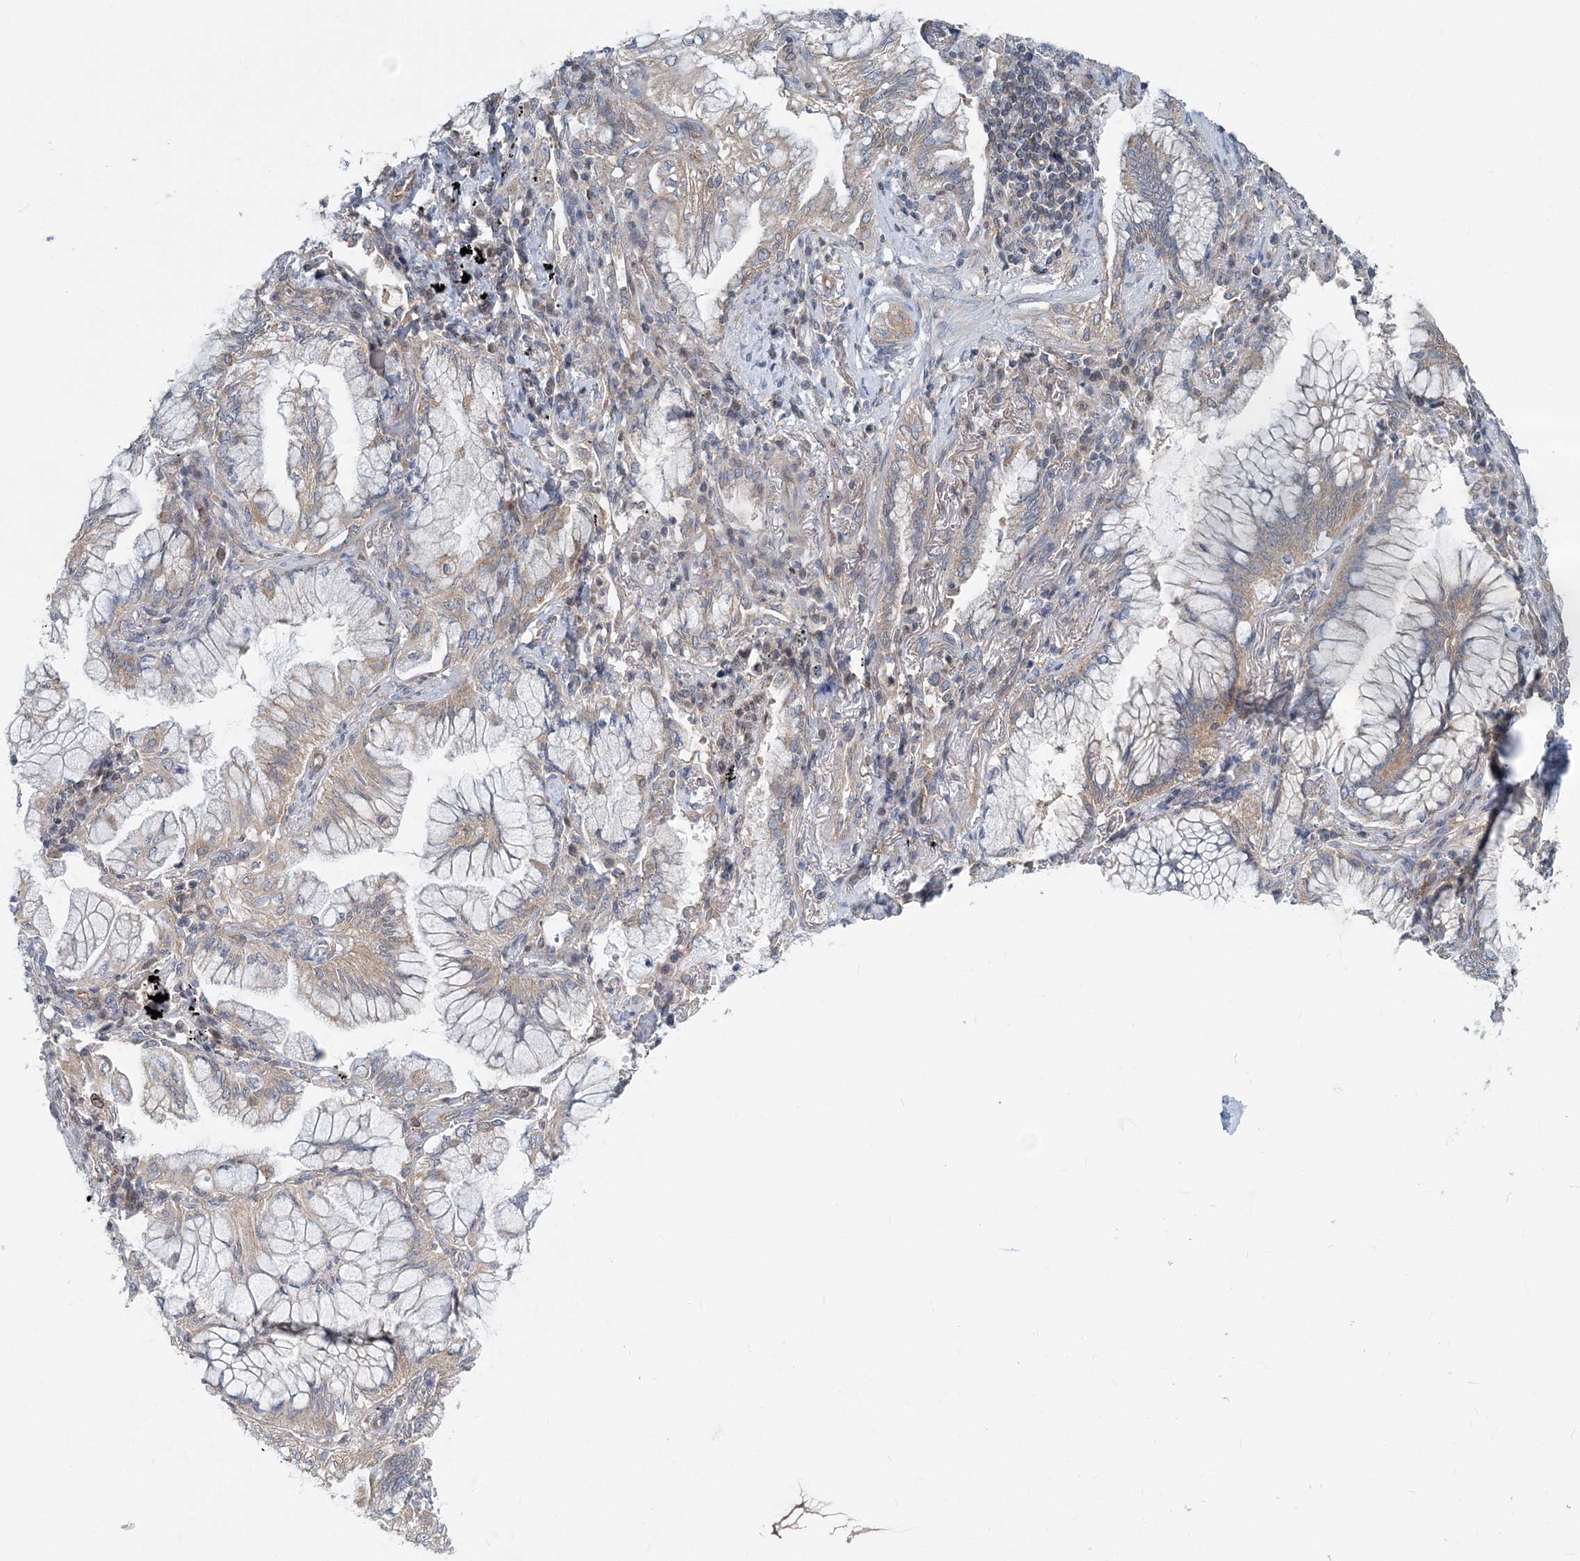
{"staining": {"intensity": "weak", "quantity": "25%-75%", "location": "cytoplasmic/membranous"}, "tissue": "lung cancer", "cell_type": "Tumor cells", "image_type": "cancer", "snomed": [{"axis": "morphology", "description": "Adenocarcinoma, NOS"}, {"axis": "topography", "description": "Lung"}], "caption": "This image exhibits lung cancer stained with immunohistochemistry to label a protein in brown. The cytoplasmic/membranous of tumor cells show weak positivity for the protein. Nuclei are counter-stained blue.", "gene": "MOB4", "patient": {"sex": "female", "age": 70}}